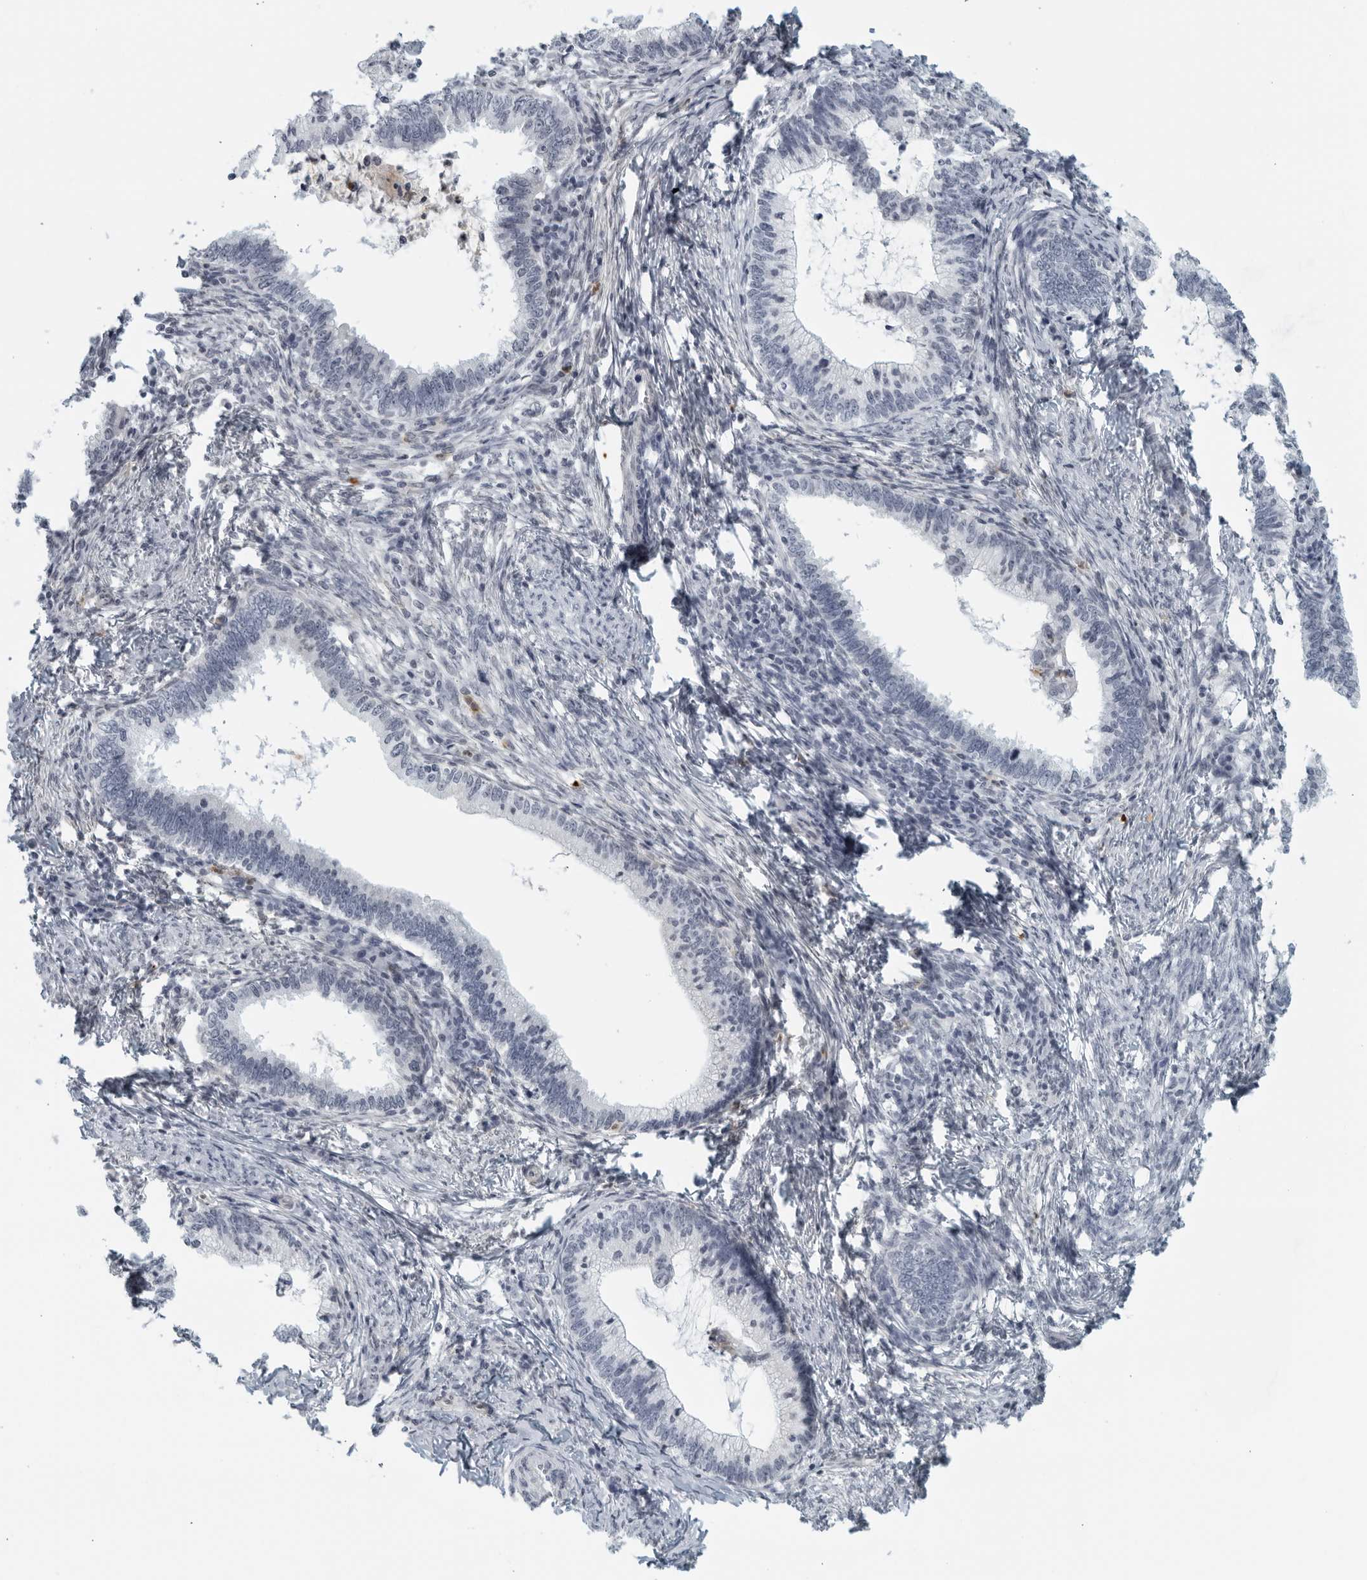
{"staining": {"intensity": "negative", "quantity": "none", "location": "none"}, "tissue": "cervical cancer", "cell_type": "Tumor cells", "image_type": "cancer", "snomed": [{"axis": "morphology", "description": "Adenocarcinoma, NOS"}, {"axis": "topography", "description": "Cervix"}], "caption": "Immunohistochemistry (IHC) micrograph of human cervical cancer stained for a protein (brown), which displays no staining in tumor cells.", "gene": "KLK7", "patient": {"sex": "female", "age": 36}}